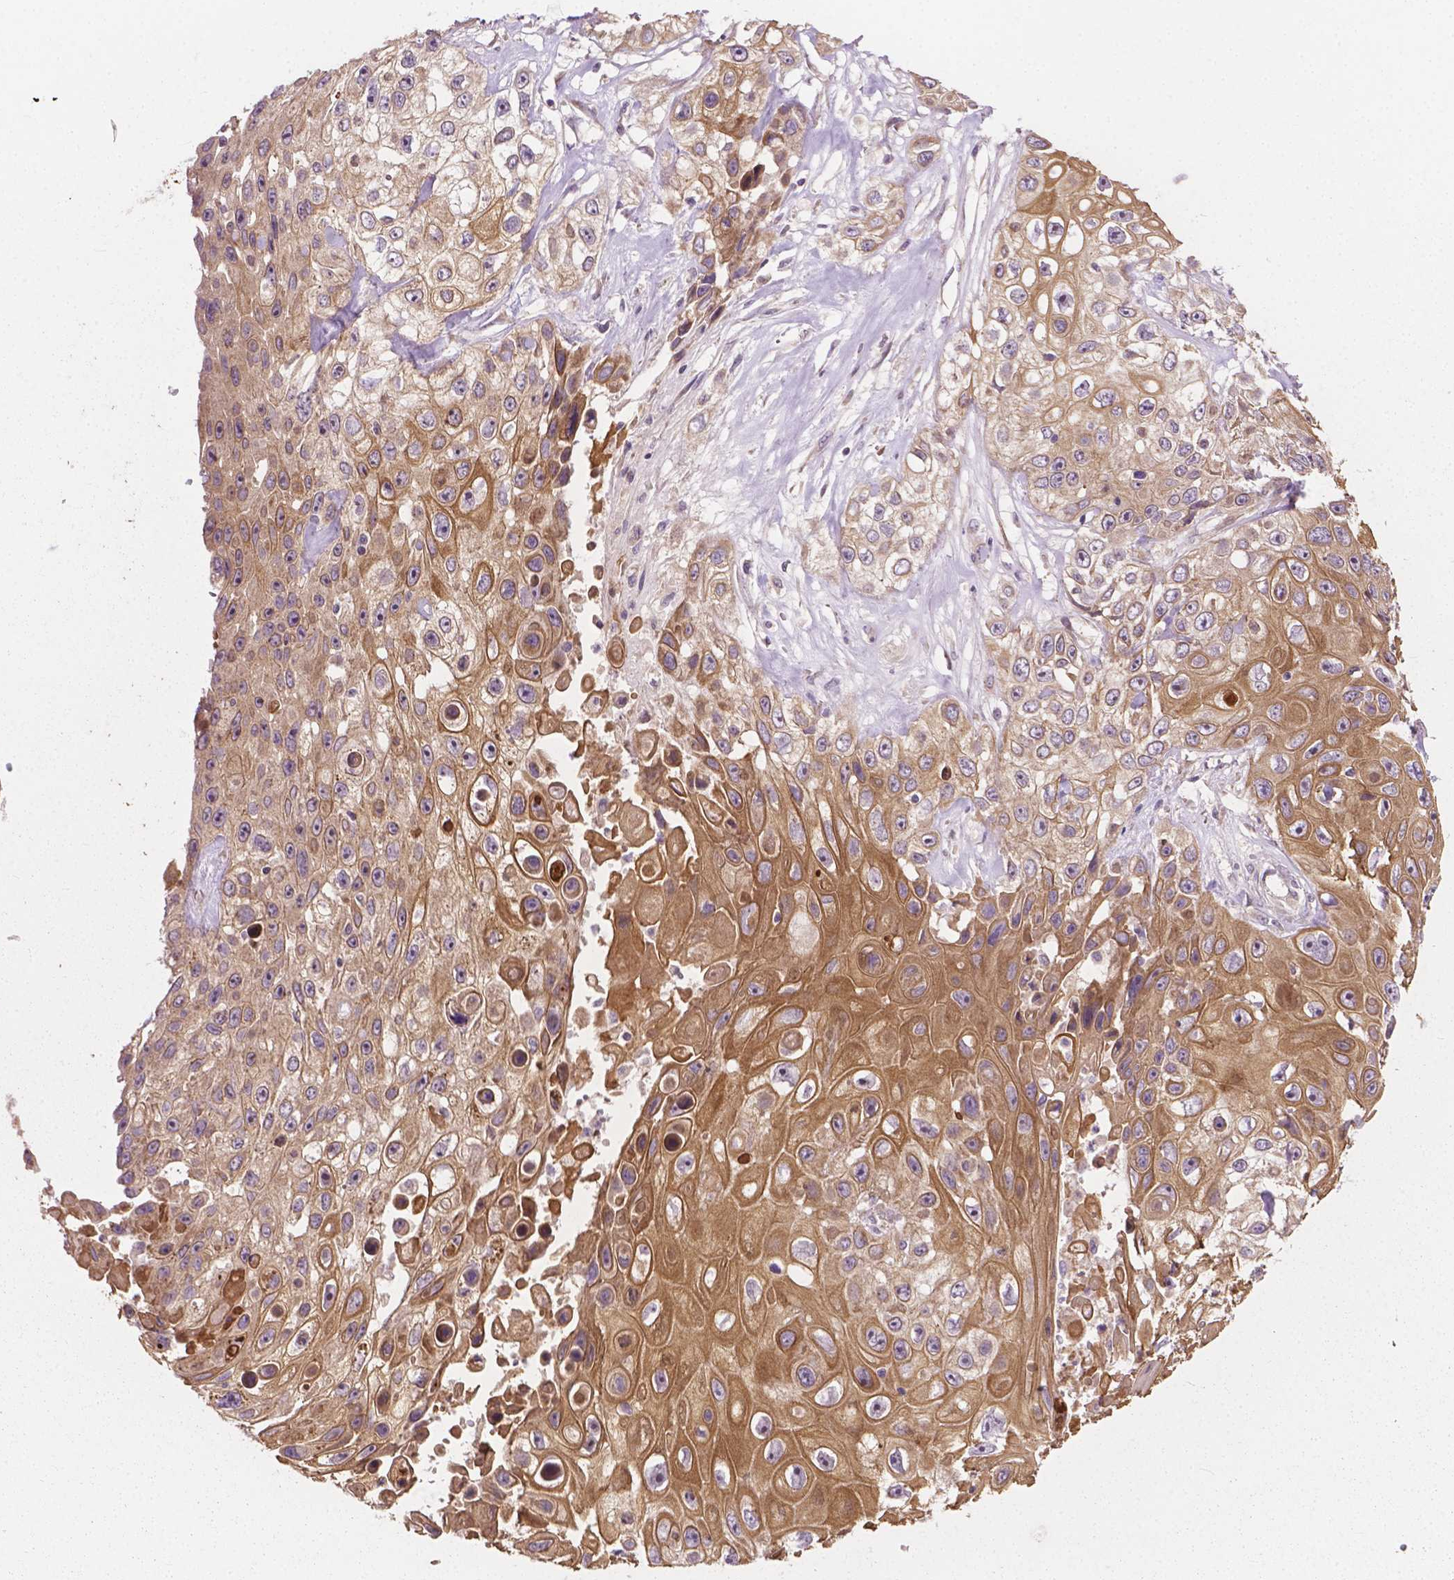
{"staining": {"intensity": "moderate", "quantity": ">75%", "location": "cytoplasmic/membranous,nuclear"}, "tissue": "skin cancer", "cell_type": "Tumor cells", "image_type": "cancer", "snomed": [{"axis": "morphology", "description": "Squamous cell carcinoma, NOS"}, {"axis": "topography", "description": "Skin"}], "caption": "Immunohistochemistry (IHC) micrograph of squamous cell carcinoma (skin) stained for a protein (brown), which shows medium levels of moderate cytoplasmic/membranous and nuclear staining in approximately >75% of tumor cells.", "gene": "MZT1", "patient": {"sex": "male", "age": 82}}